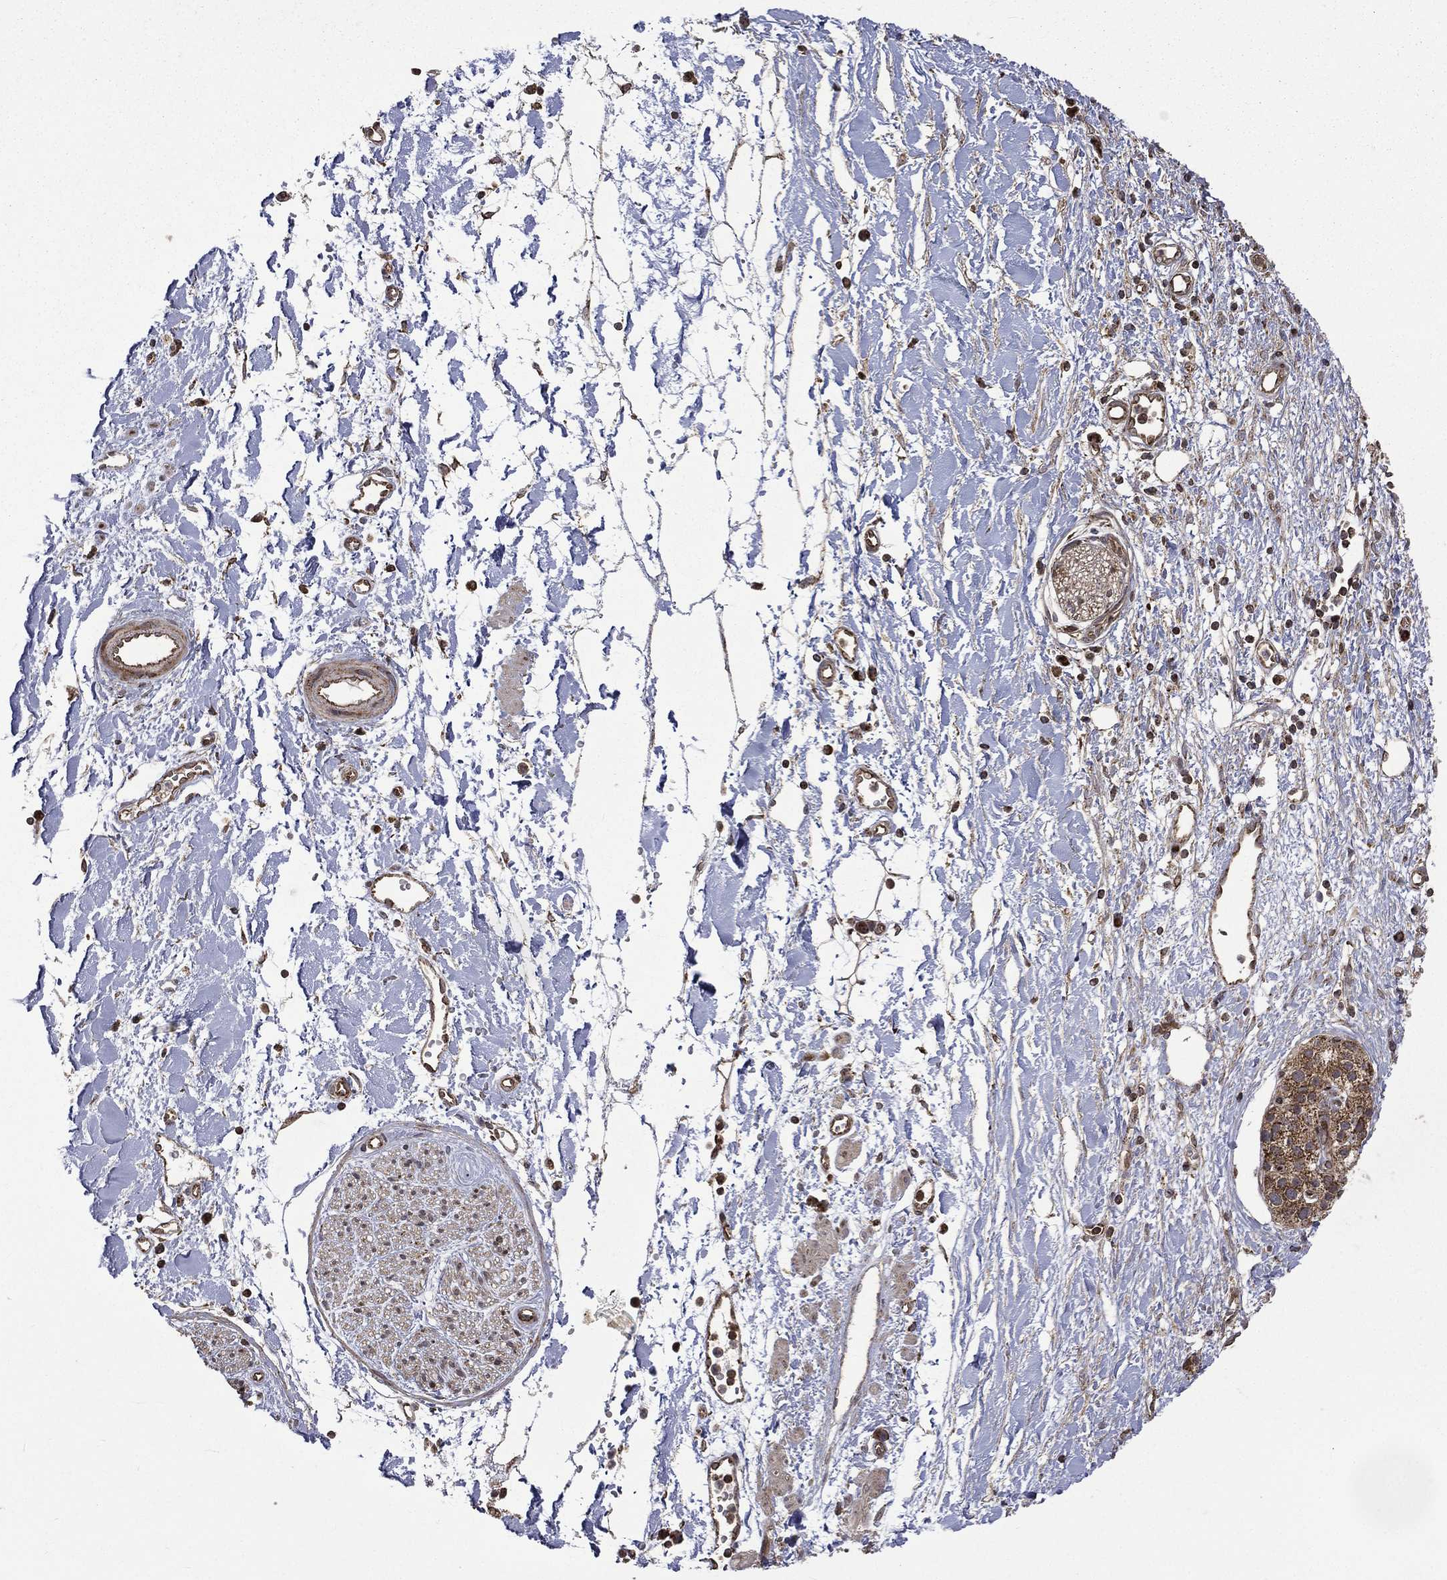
{"staining": {"intensity": "strong", "quantity": "<25%", "location": "cytoplasmic/membranous,nuclear"}, "tissue": "adipose tissue", "cell_type": "Adipocytes", "image_type": "normal", "snomed": [{"axis": "morphology", "description": "Normal tissue, NOS"}, {"axis": "morphology", "description": "Adenocarcinoma, NOS"}, {"axis": "topography", "description": "Pancreas"}, {"axis": "topography", "description": "Peripheral nerve tissue"}], "caption": "The image shows staining of benign adipose tissue, revealing strong cytoplasmic/membranous,nuclear protein positivity (brown color) within adipocytes.", "gene": "GIMAP6", "patient": {"sex": "male", "age": 61}}